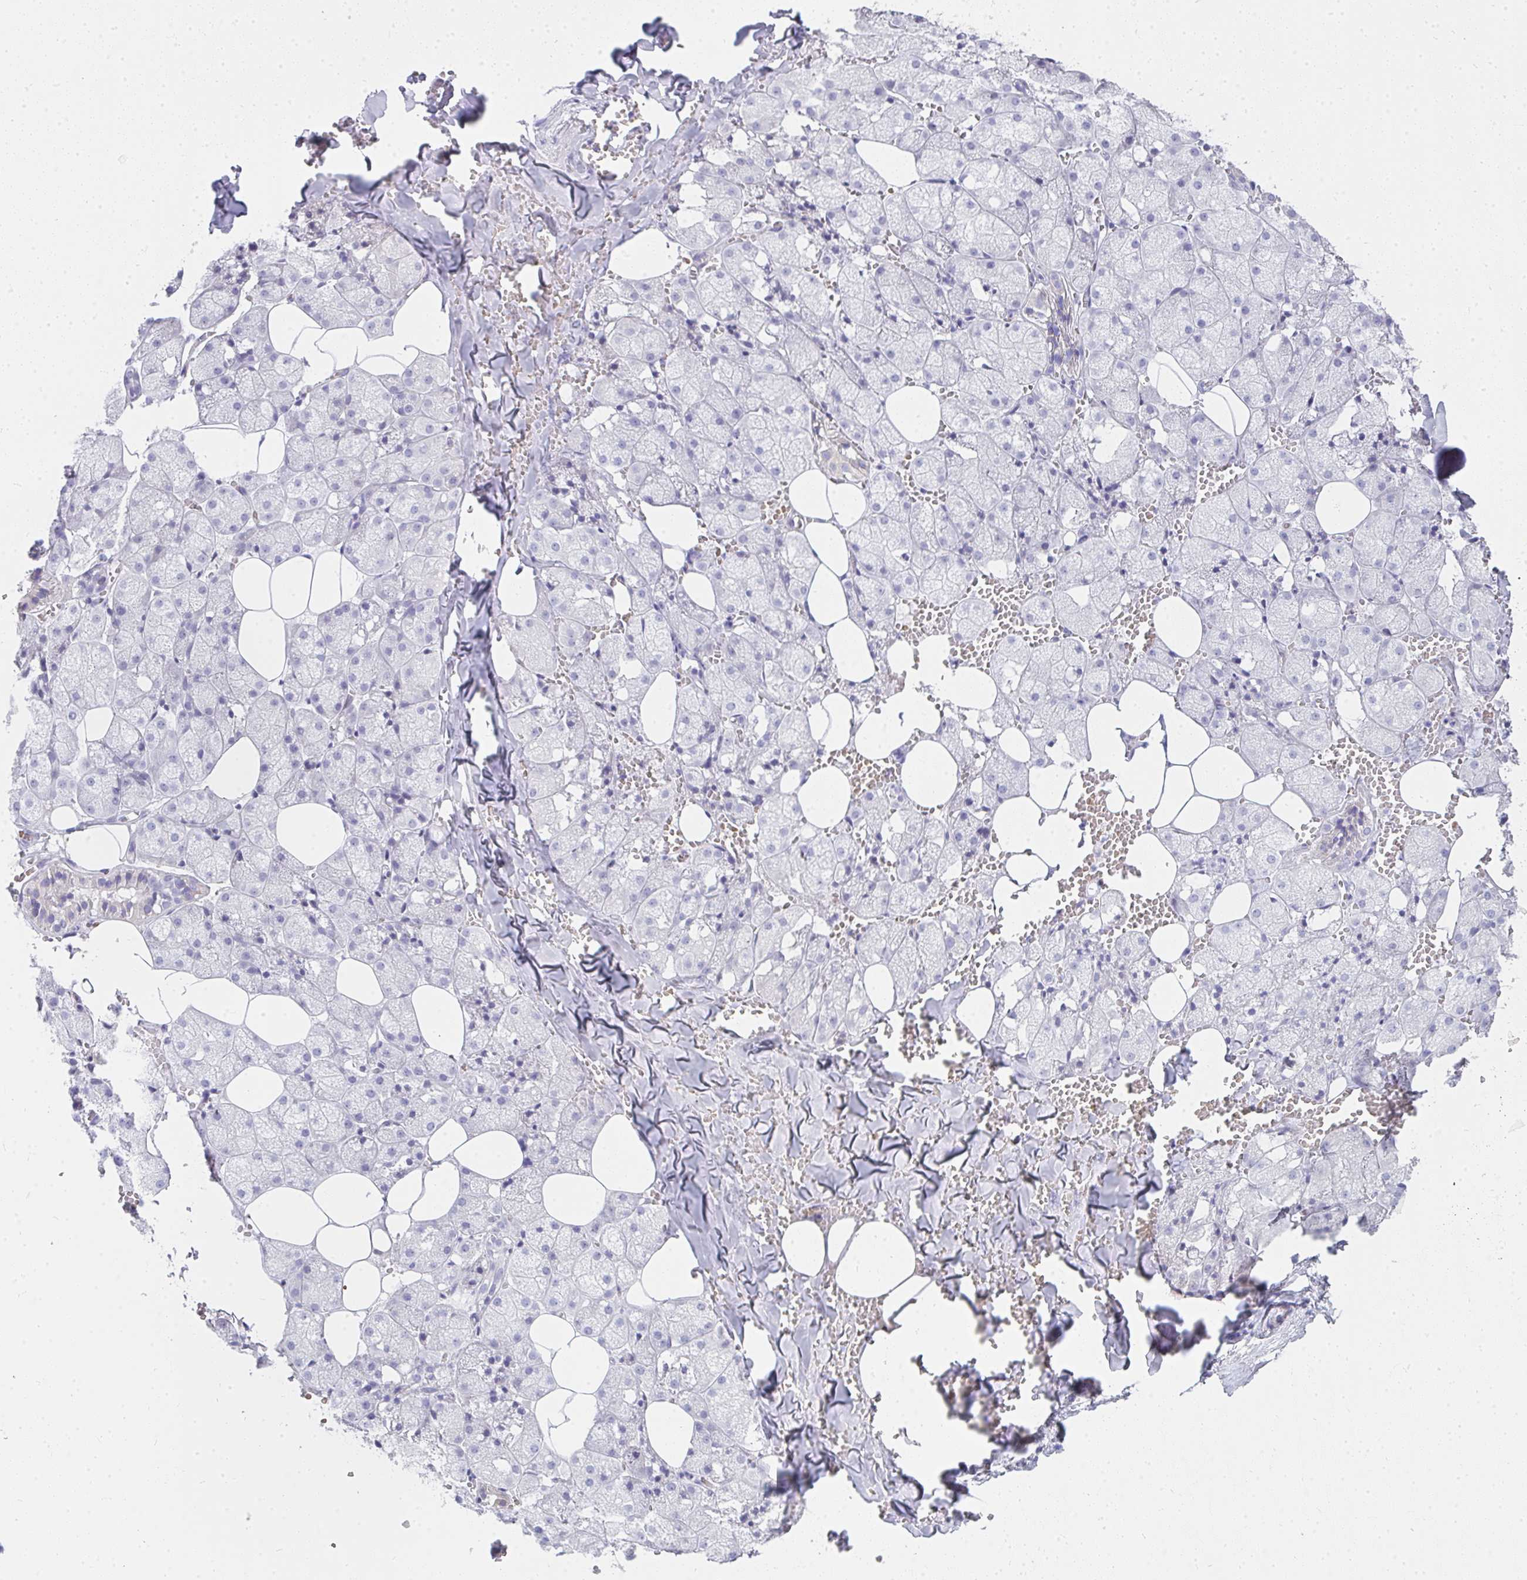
{"staining": {"intensity": "negative", "quantity": "none", "location": "none"}, "tissue": "salivary gland", "cell_type": "Glandular cells", "image_type": "normal", "snomed": [{"axis": "morphology", "description": "Normal tissue, NOS"}, {"axis": "topography", "description": "Salivary gland"}, {"axis": "topography", "description": "Peripheral nerve tissue"}], "caption": "Glandular cells show no significant protein positivity in normal salivary gland. (DAB (3,3'-diaminobenzidine) IHC with hematoxylin counter stain).", "gene": "ZNF182", "patient": {"sex": "male", "age": 38}}